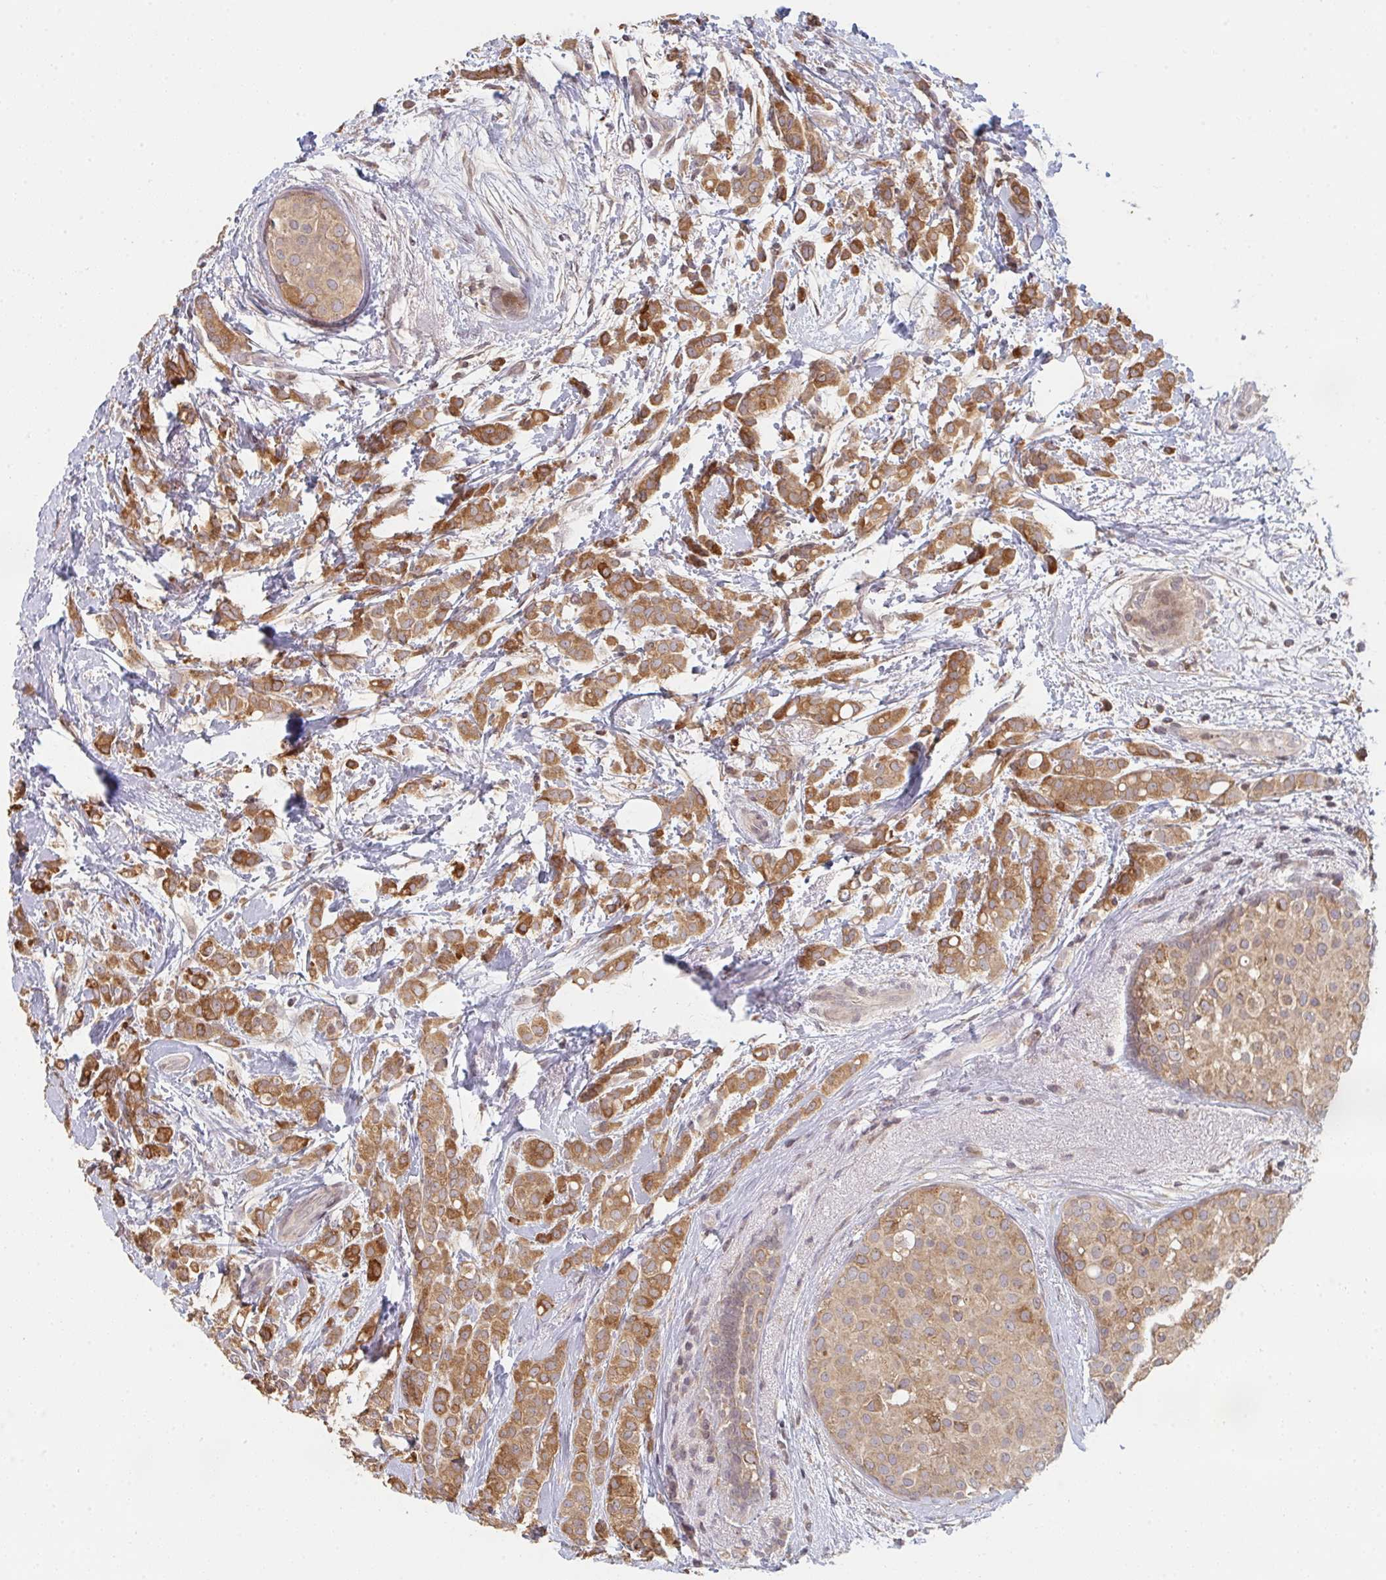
{"staining": {"intensity": "moderate", "quantity": ">75%", "location": "cytoplasmic/membranous"}, "tissue": "breast cancer", "cell_type": "Tumor cells", "image_type": "cancer", "snomed": [{"axis": "morphology", "description": "Lobular carcinoma"}, {"axis": "topography", "description": "Breast"}], "caption": "Tumor cells demonstrate medium levels of moderate cytoplasmic/membranous staining in approximately >75% of cells in human lobular carcinoma (breast).", "gene": "DCST1", "patient": {"sex": "female", "age": 68}}